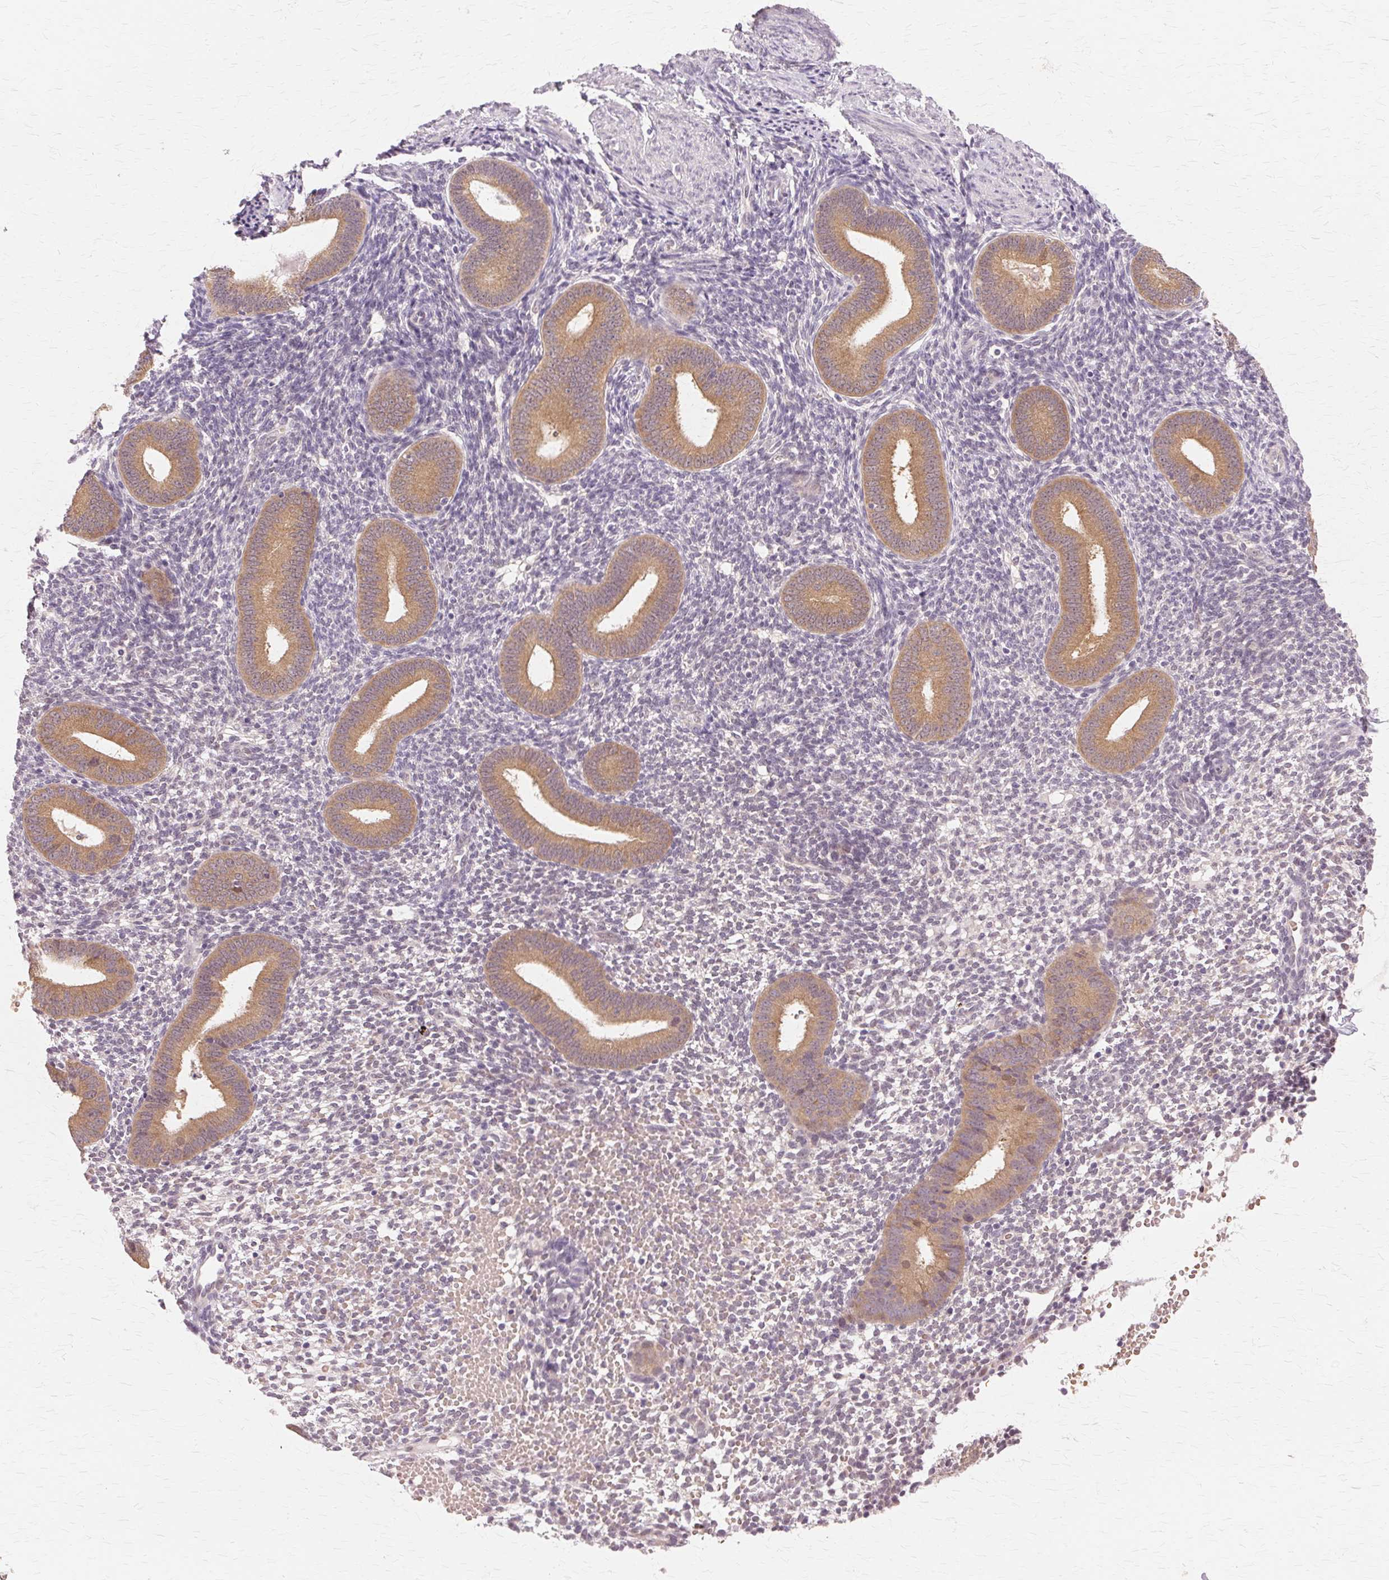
{"staining": {"intensity": "negative", "quantity": "none", "location": "none"}, "tissue": "endometrium", "cell_type": "Cells in endometrial stroma", "image_type": "normal", "snomed": [{"axis": "morphology", "description": "Normal tissue, NOS"}, {"axis": "topography", "description": "Endometrium"}], "caption": "The IHC histopathology image has no significant expression in cells in endometrial stroma of endometrium.", "gene": "PRMT5", "patient": {"sex": "female", "age": 40}}